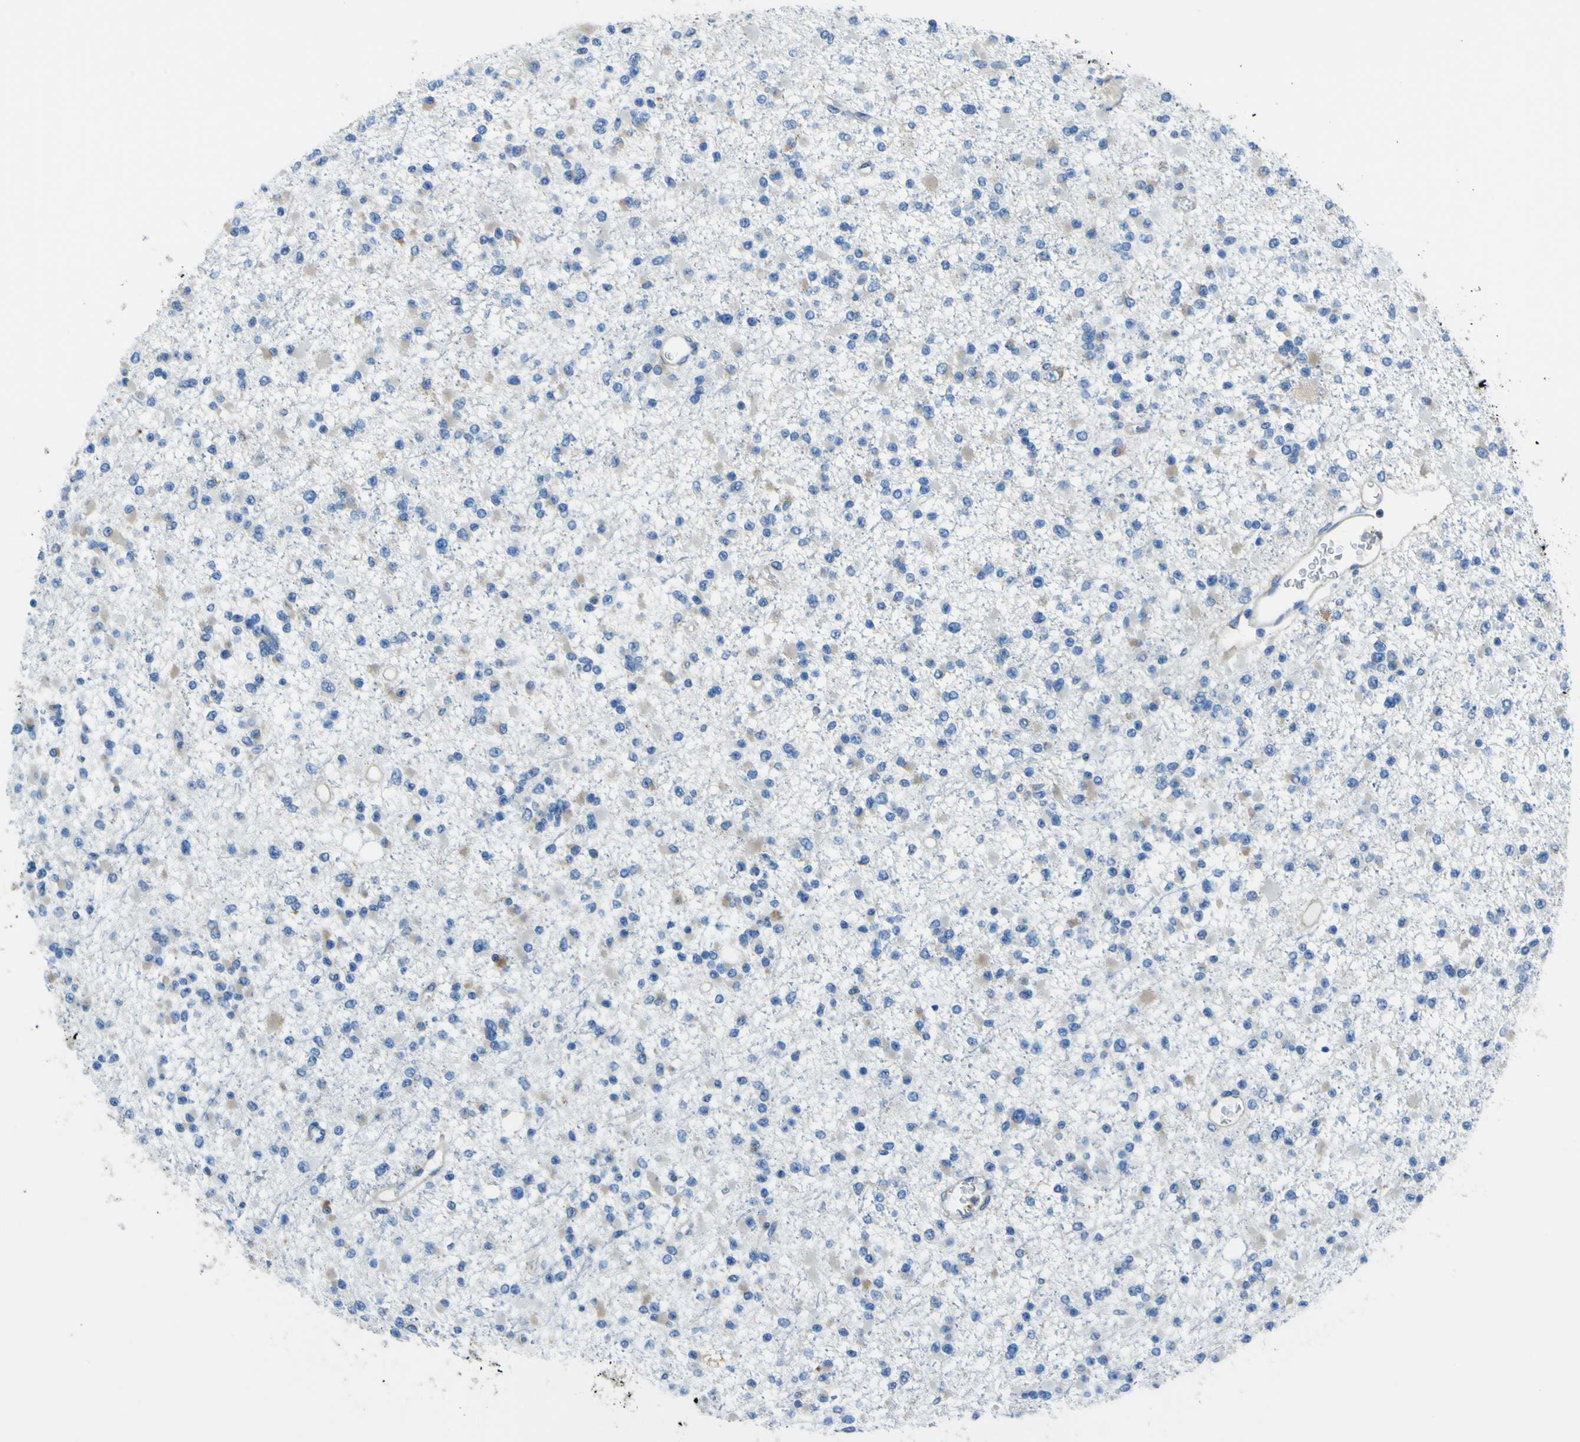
{"staining": {"intensity": "negative", "quantity": "none", "location": "none"}, "tissue": "glioma", "cell_type": "Tumor cells", "image_type": "cancer", "snomed": [{"axis": "morphology", "description": "Glioma, malignant, Low grade"}, {"axis": "topography", "description": "Brain"}], "caption": "Human glioma stained for a protein using IHC shows no staining in tumor cells.", "gene": "STIM1", "patient": {"sex": "female", "age": 22}}